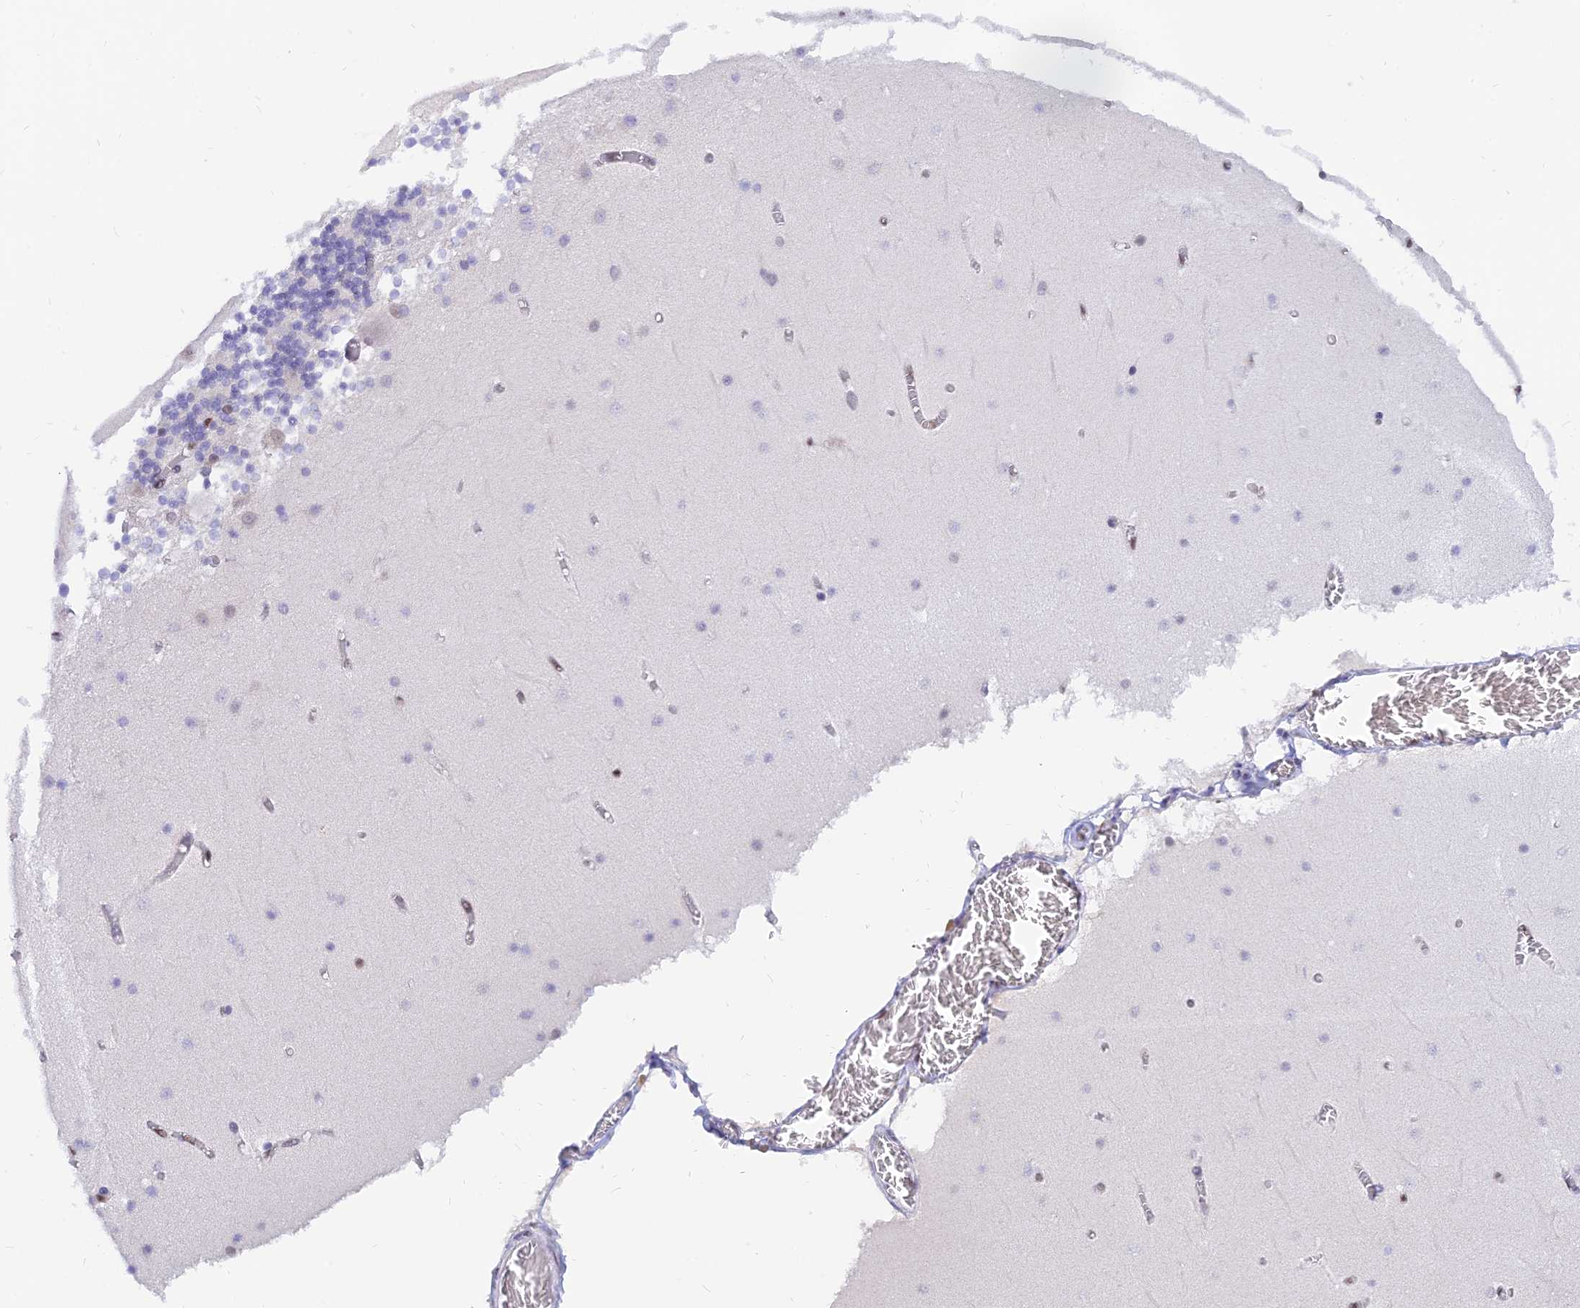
{"staining": {"intensity": "negative", "quantity": "none", "location": "none"}, "tissue": "cerebellum", "cell_type": "Cells in granular layer", "image_type": "normal", "snomed": [{"axis": "morphology", "description": "Normal tissue, NOS"}, {"axis": "topography", "description": "Cerebellum"}], "caption": "This is an immunohistochemistry micrograph of benign cerebellum. There is no positivity in cells in granular layer.", "gene": "DPY30", "patient": {"sex": "female", "age": 28}}